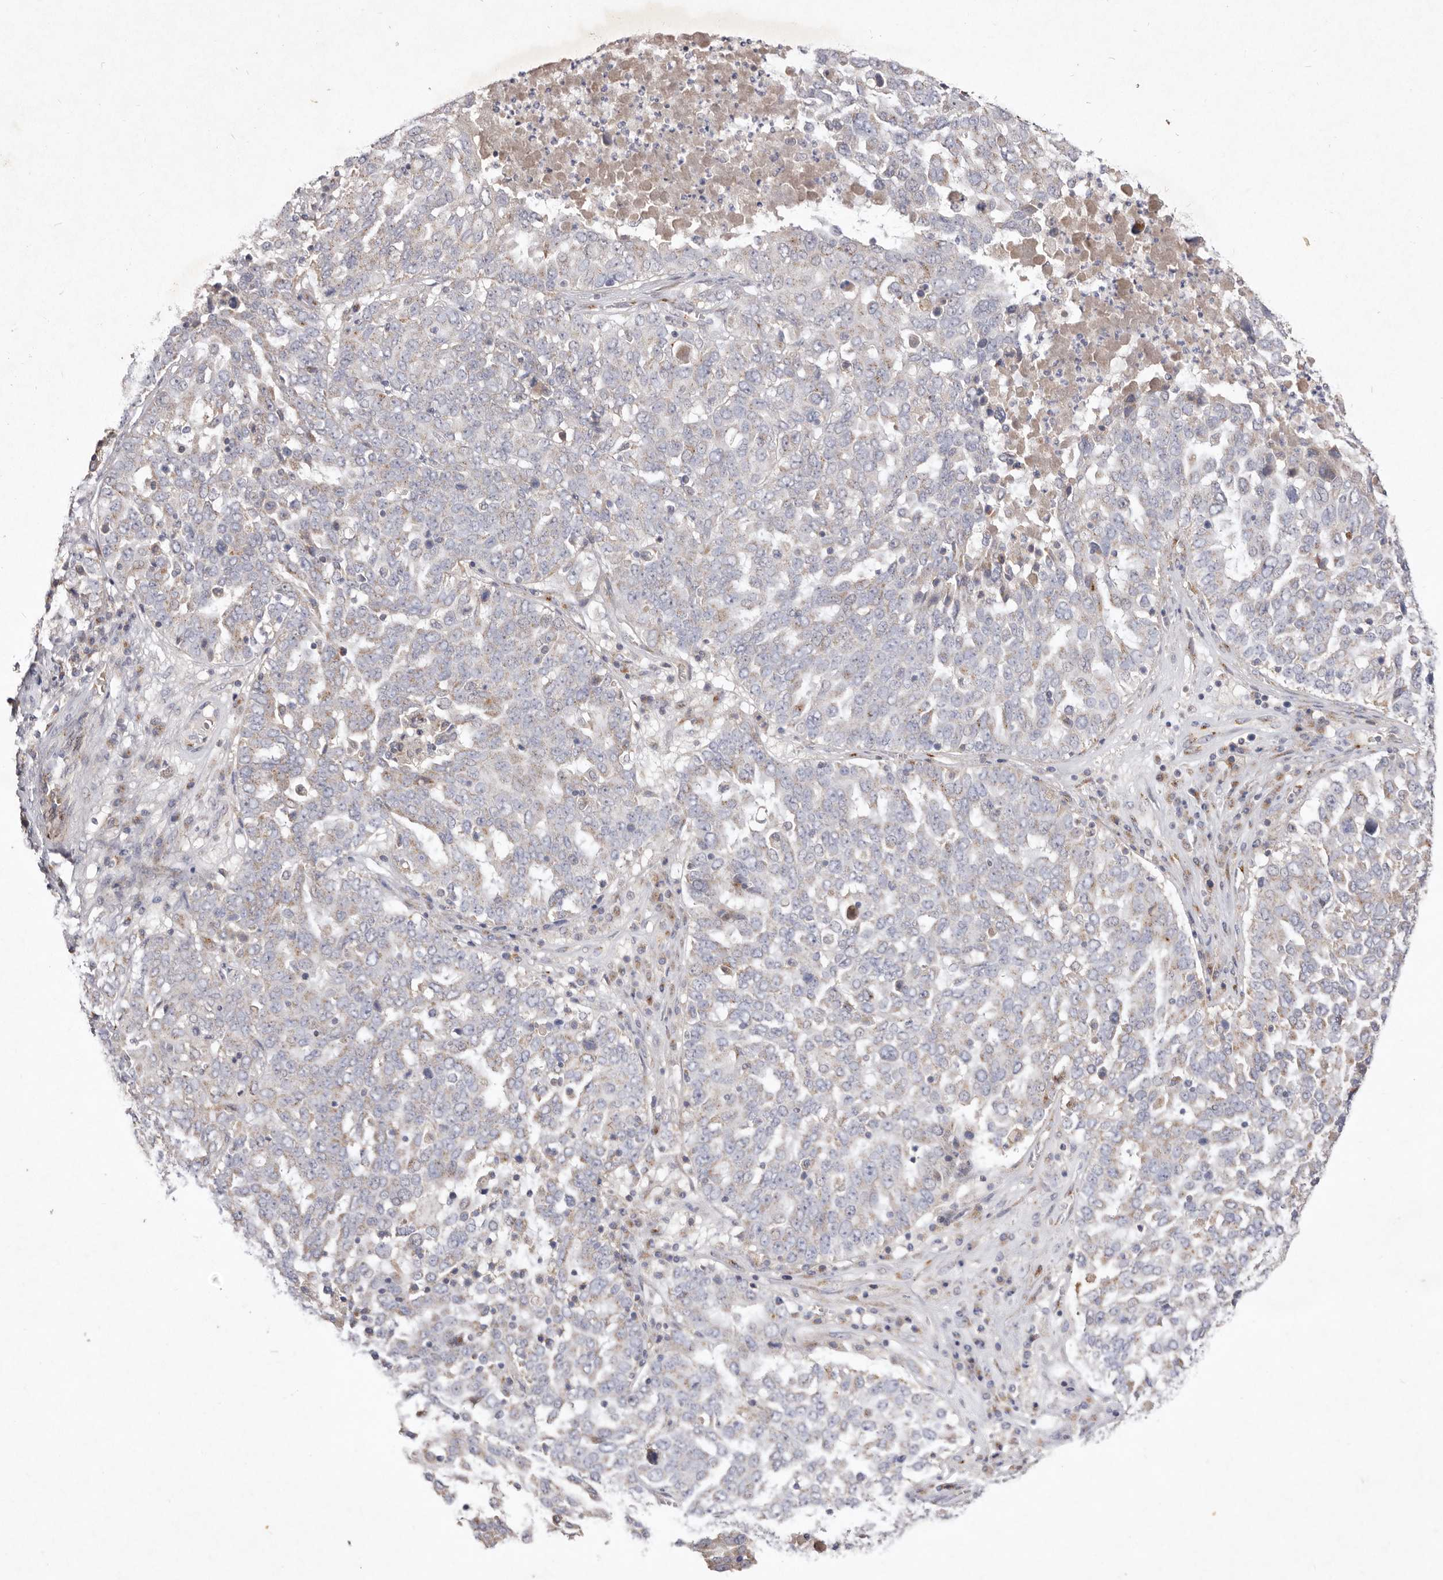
{"staining": {"intensity": "negative", "quantity": "none", "location": "none"}, "tissue": "ovarian cancer", "cell_type": "Tumor cells", "image_type": "cancer", "snomed": [{"axis": "morphology", "description": "Carcinoma, endometroid"}, {"axis": "topography", "description": "Ovary"}], "caption": "This is a image of immunohistochemistry (IHC) staining of ovarian cancer (endometroid carcinoma), which shows no positivity in tumor cells.", "gene": "USP24", "patient": {"sex": "female", "age": 62}}